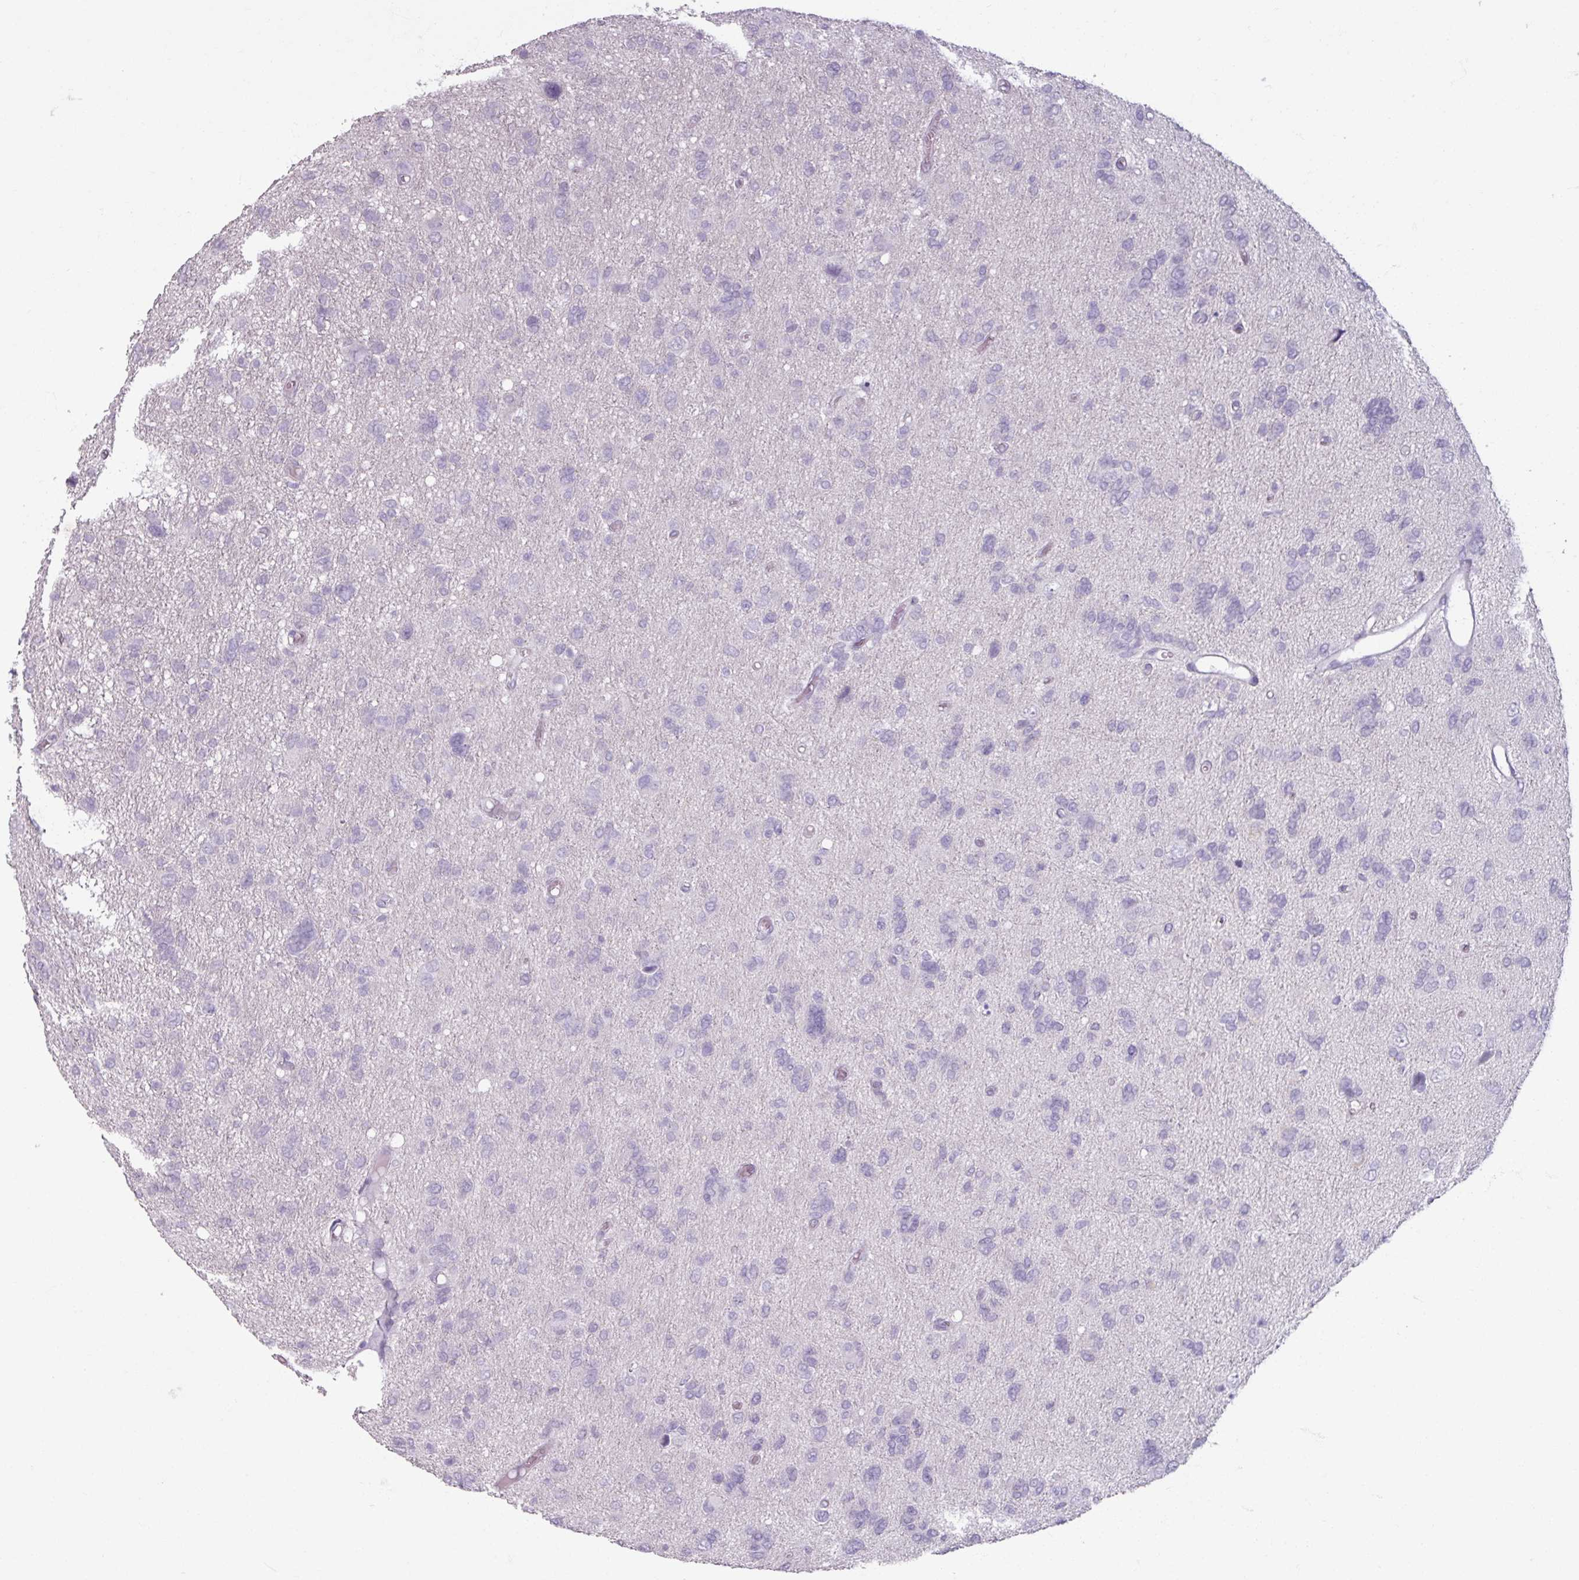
{"staining": {"intensity": "negative", "quantity": "none", "location": "none"}, "tissue": "glioma", "cell_type": "Tumor cells", "image_type": "cancer", "snomed": [{"axis": "morphology", "description": "Glioma, malignant, High grade"}, {"axis": "topography", "description": "Brain"}], "caption": "Tumor cells are negative for protein expression in human malignant glioma (high-grade).", "gene": "SLC27A5", "patient": {"sex": "female", "age": 59}}